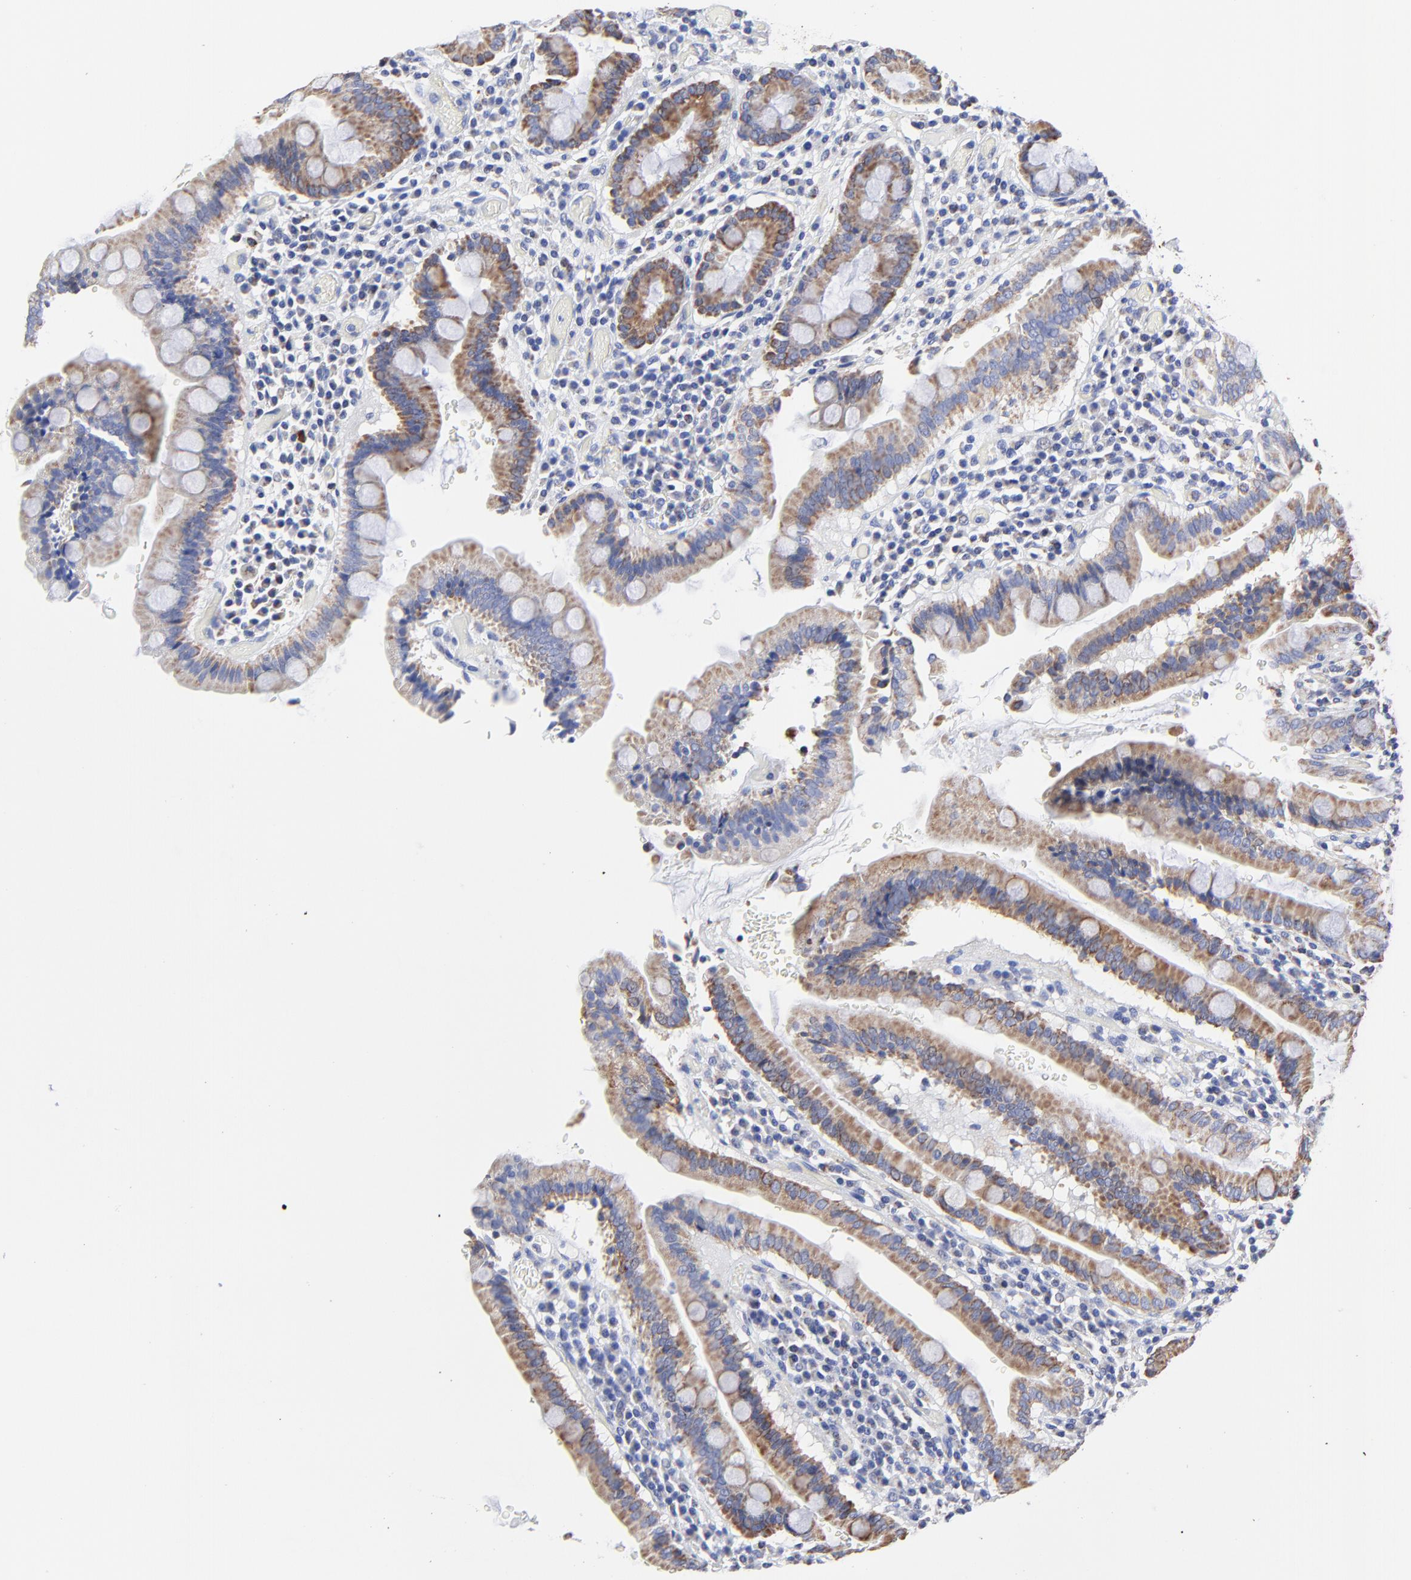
{"staining": {"intensity": "moderate", "quantity": ">75%", "location": "cytoplasmic/membranous"}, "tissue": "duodenum", "cell_type": "Glandular cells", "image_type": "normal", "snomed": [{"axis": "morphology", "description": "Normal tissue, NOS"}, {"axis": "topography", "description": "Stomach, lower"}, {"axis": "topography", "description": "Duodenum"}], "caption": "This image displays benign duodenum stained with immunohistochemistry to label a protein in brown. The cytoplasmic/membranous of glandular cells show moderate positivity for the protein. Nuclei are counter-stained blue.", "gene": "PINK1", "patient": {"sex": "male", "age": 84}}